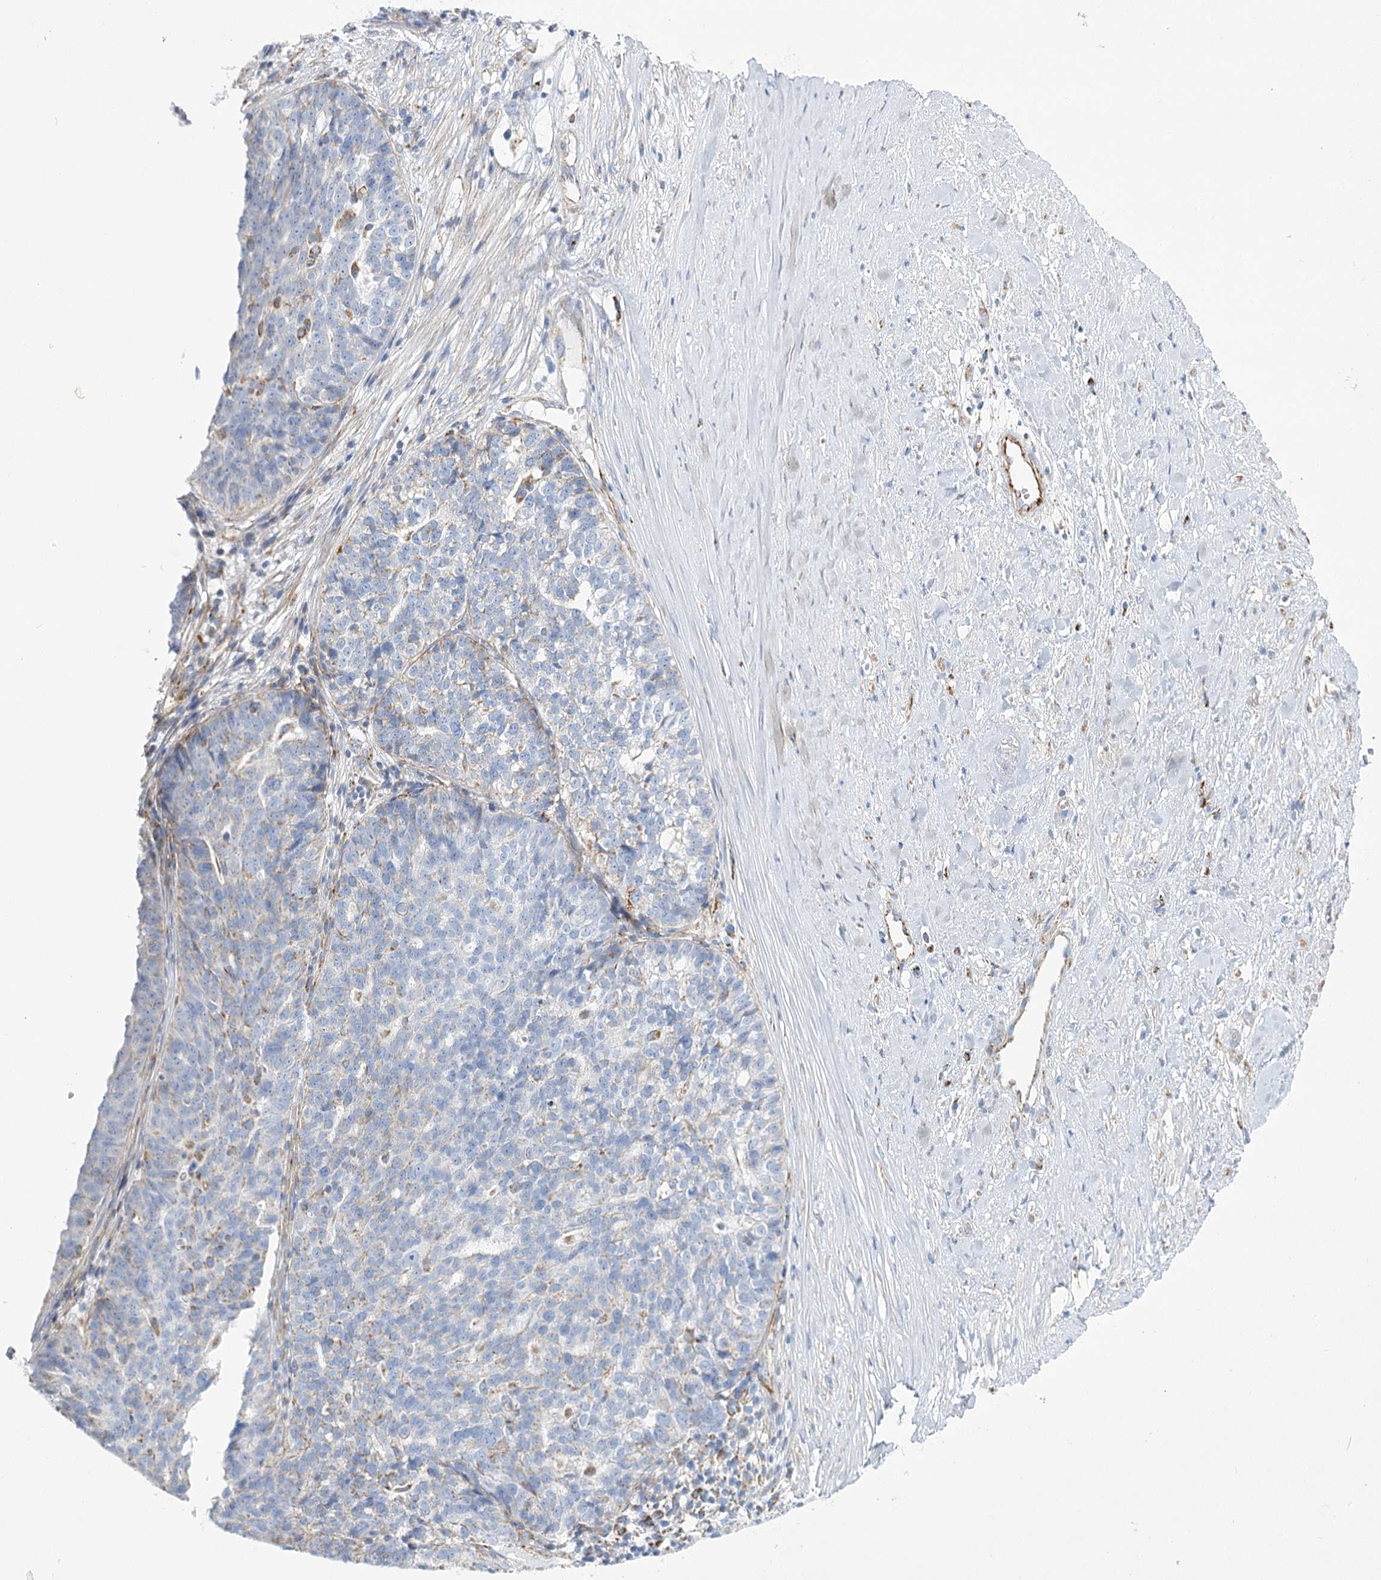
{"staining": {"intensity": "moderate", "quantity": "<25%", "location": "cytoplasmic/membranous"}, "tissue": "ovarian cancer", "cell_type": "Tumor cells", "image_type": "cancer", "snomed": [{"axis": "morphology", "description": "Cystadenocarcinoma, serous, NOS"}, {"axis": "topography", "description": "Ovary"}], "caption": "A micrograph of human ovarian cancer stained for a protein shows moderate cytoplasmic/membranous brown staining in tumor cells.", "gene": "DHTKD1", "patient": {"sex": "female", "age": 59}}